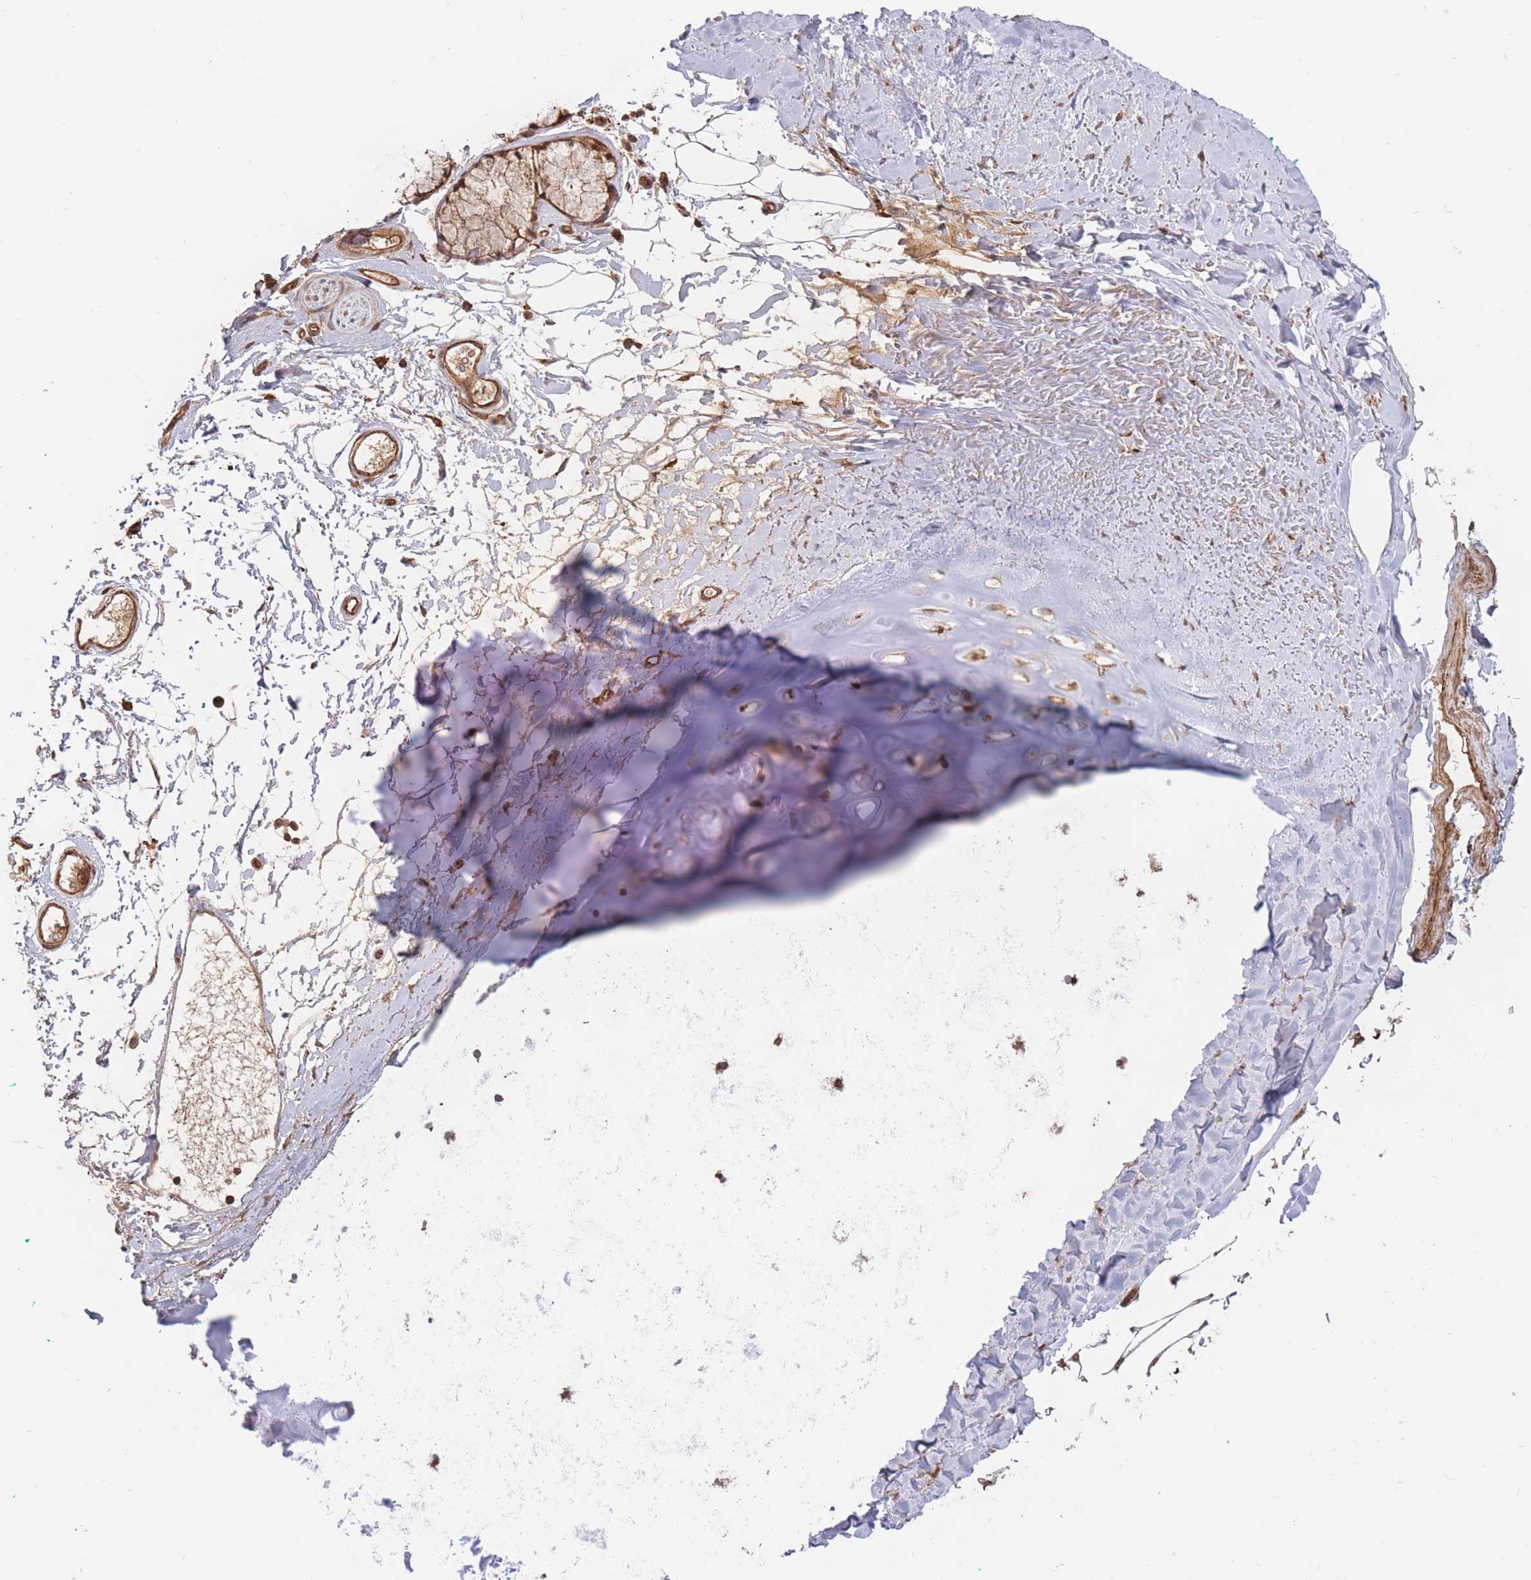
{"staining": {"intensity": "moderate", "quantity": ">75%", "location": "cytoplasmic/membranous"}, "tissue": "adipose tissue", "cell_type": "Adipocytes", "image_type": "normal", "snomed": [{"axis": "morphology", "description": "Normal tissue, NOS"}, {"axis": "topography", "description": "Cartilage tissue"}, {"axis": "topography", "description": "Bronchus"}], "caption": "A brown stain shows moderate cytoplasmic/membranous expression of a protein in adipocytes of unremarkable adipose tissue.", "gene": "RASSF2", "patient": {"sex": "female", "age": 72}}